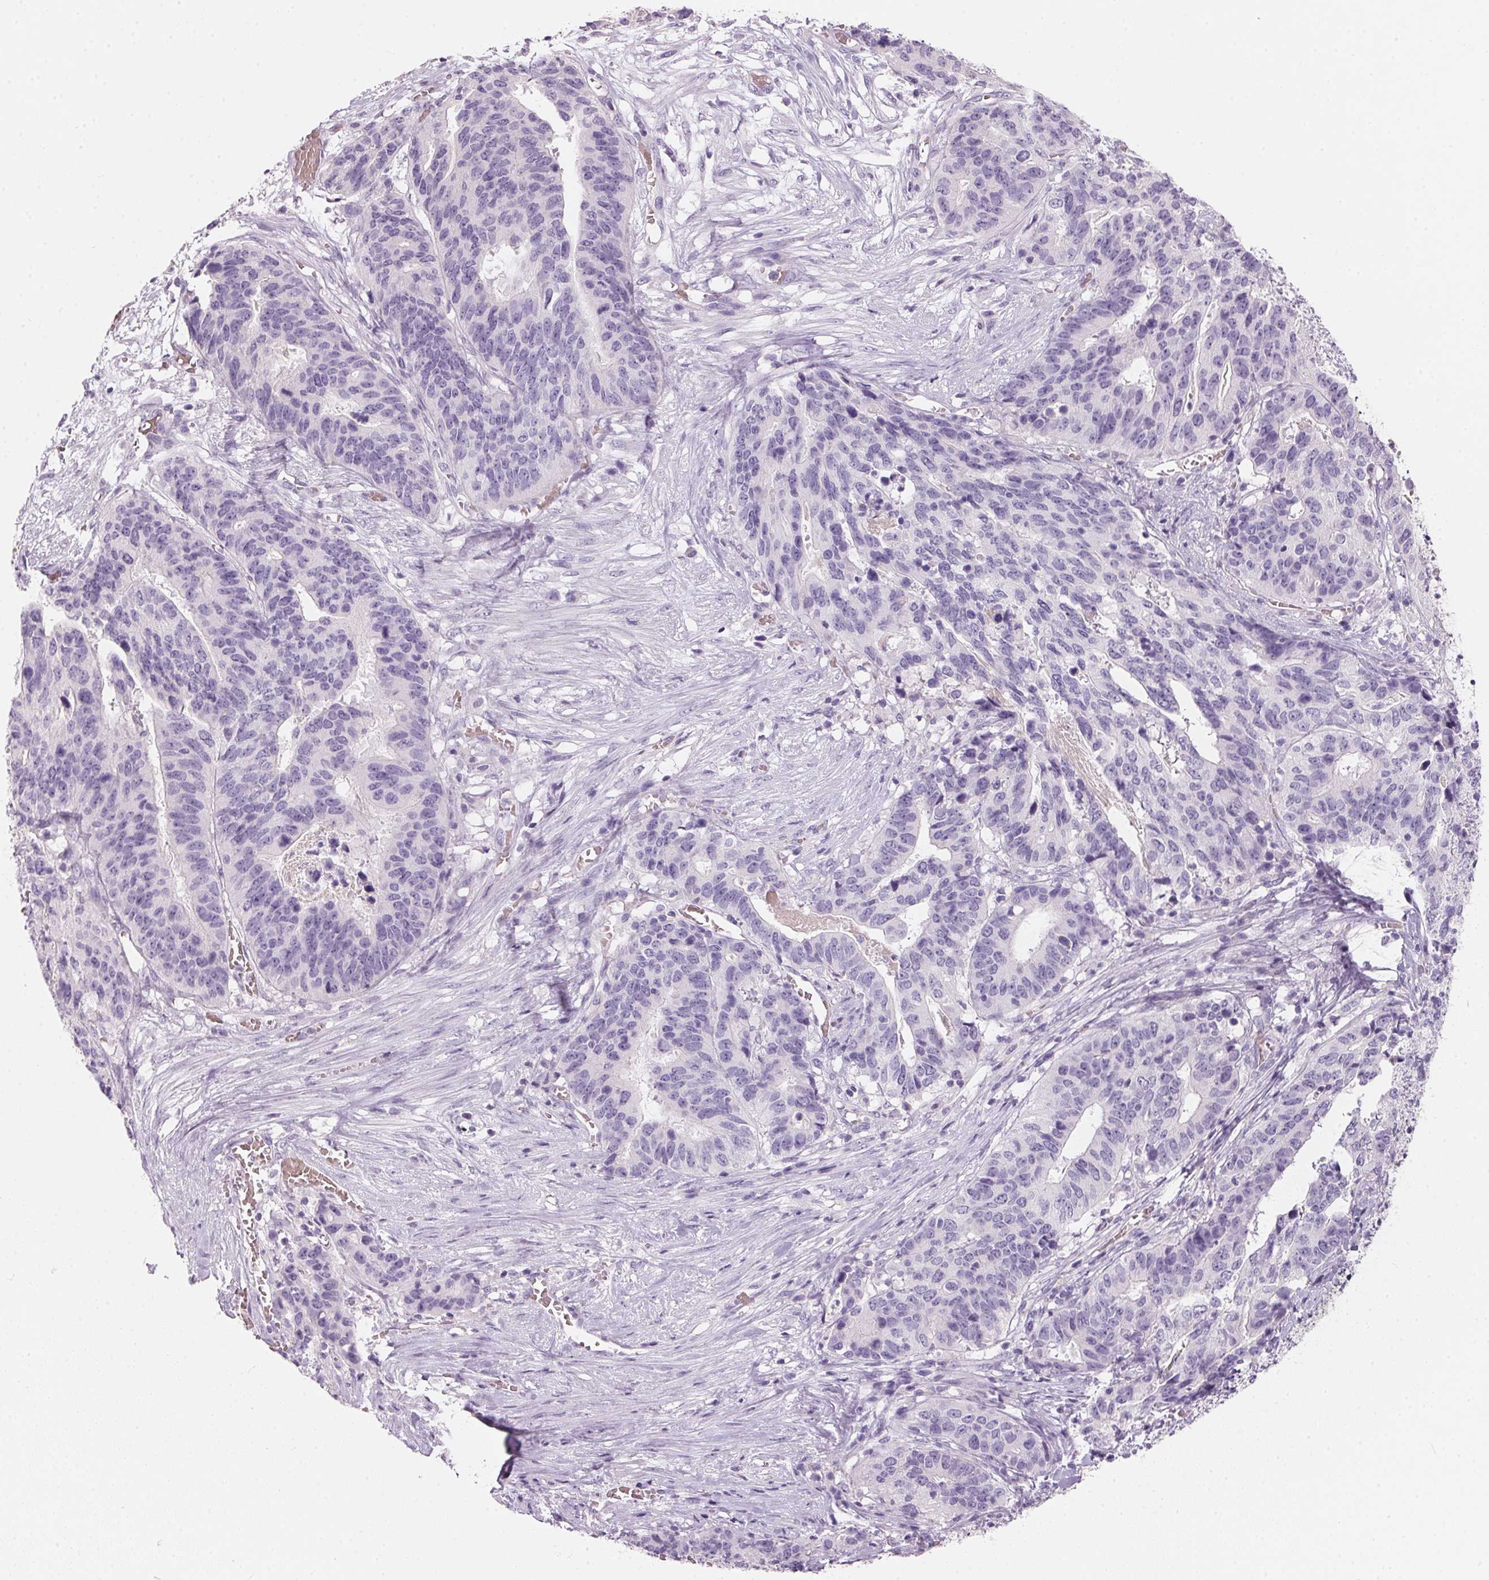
{"staining": {"intensity": "negative", "quantity": "none", "location": "none"}, "tissue": "stomach cancer", "cell_type": "Tumor cells", "image_type": "cancer", "snomed": [{"axis": "morphology", "description": "Adenocarcinoma, NOS"}, {"axis": "topography", "description": "Stomach, upper"}], "caption": "The photomicrograph demonstrates no significant positivity in tumor cells of stomach cancer (adenocarcinoma). (DAB IHC with hematoxylin counter stain).", "gene": "HSD17B1", "patient": {"sex": "female", "age": 67}}